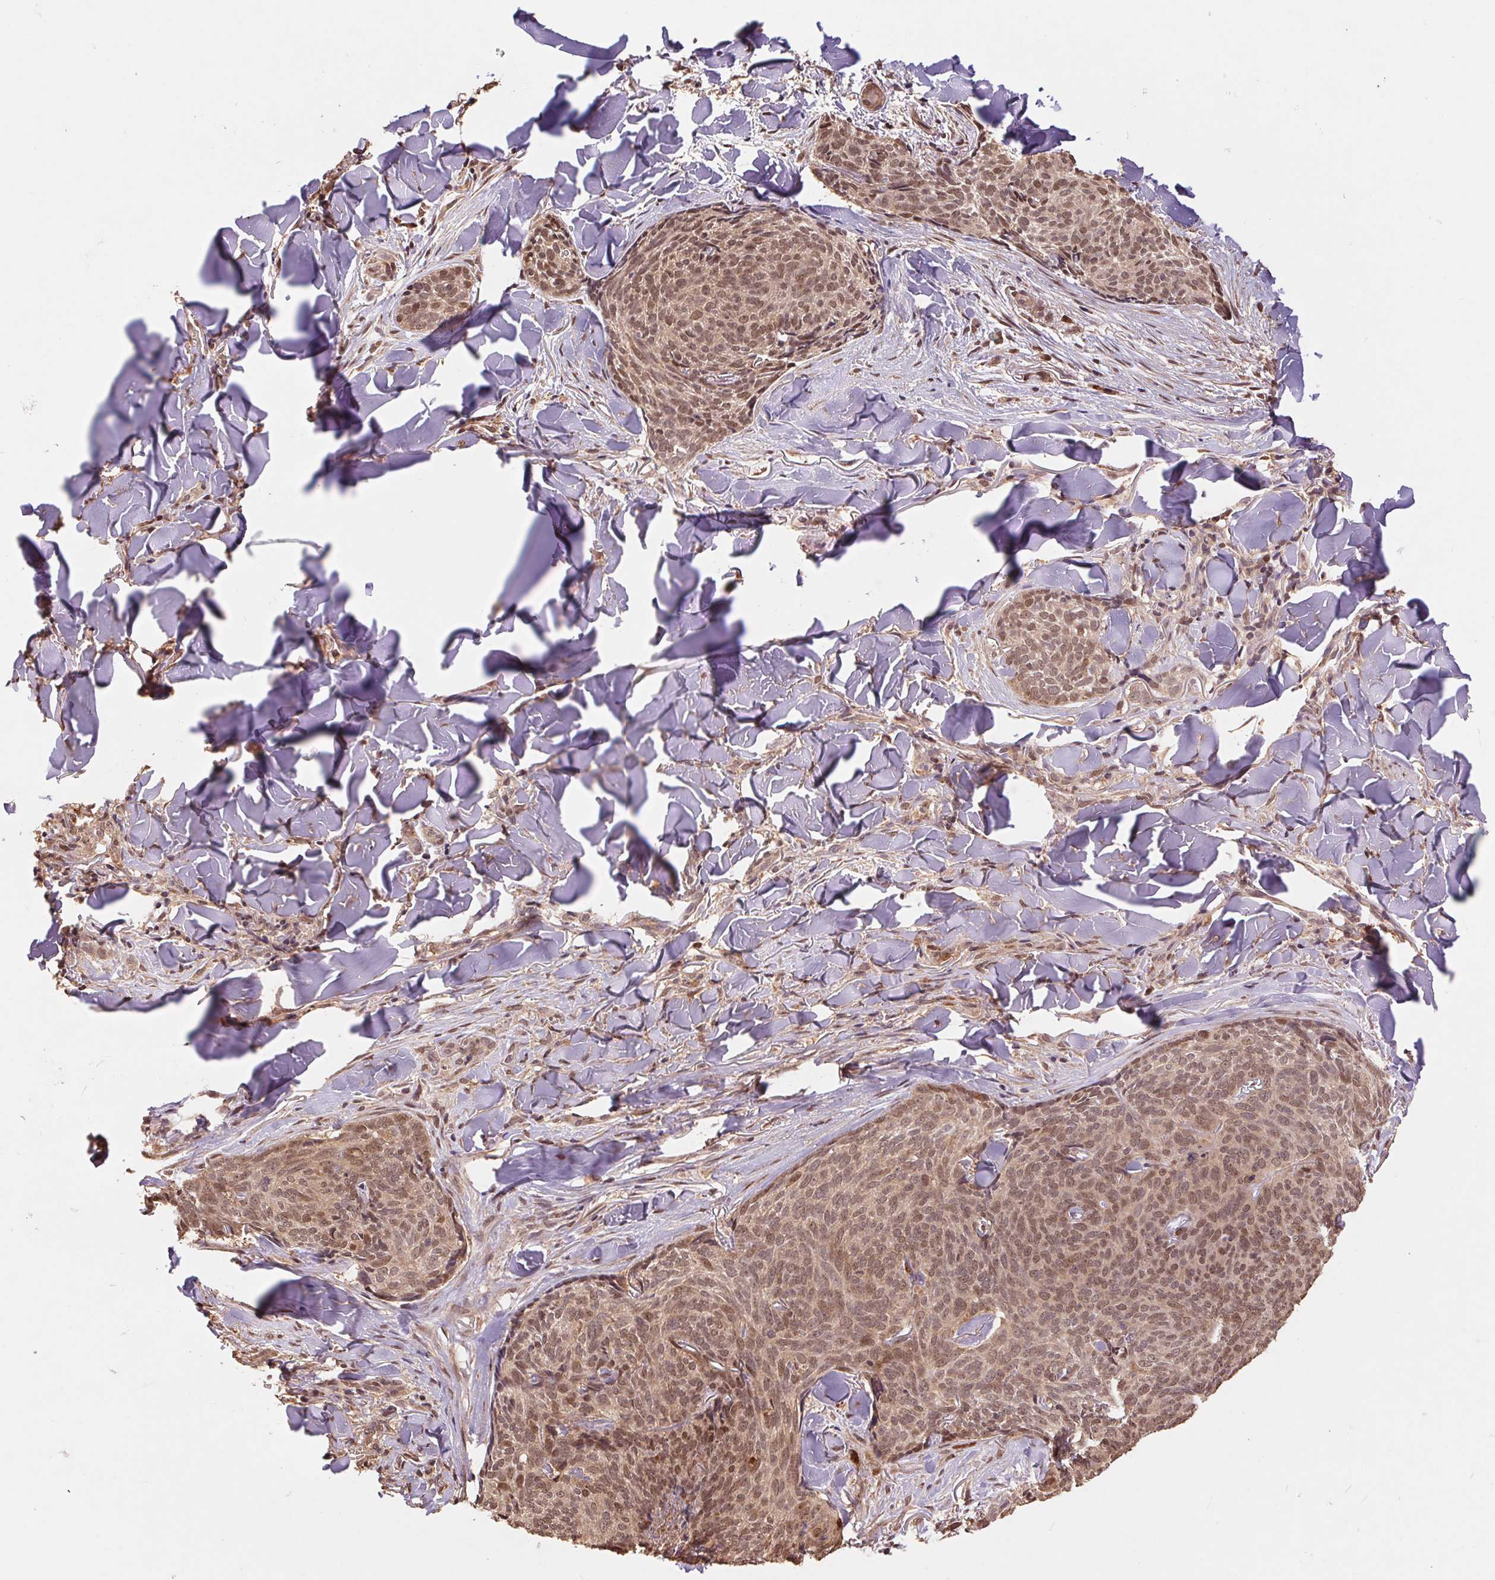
{"staining": {"intensity": "moderate", "quantity": ">75%", "location": "nuclear"}, "tissue": "skin cancer", "cell_type": "Tumor cells", "image_type": "cancer", "snomed": [{"axis": "morphology", "description": "Basal cell carcinoma"}, {"axis": "topography", "description": "Skin"}], "caption": "This is a micrograph of immunohistochemistry staining of skin basal cell carcinoma, which shows moderate staining in the nuclear of tumor cells.", "gene": "CUTA", "patient": {"sex": "female", "age": 82}}